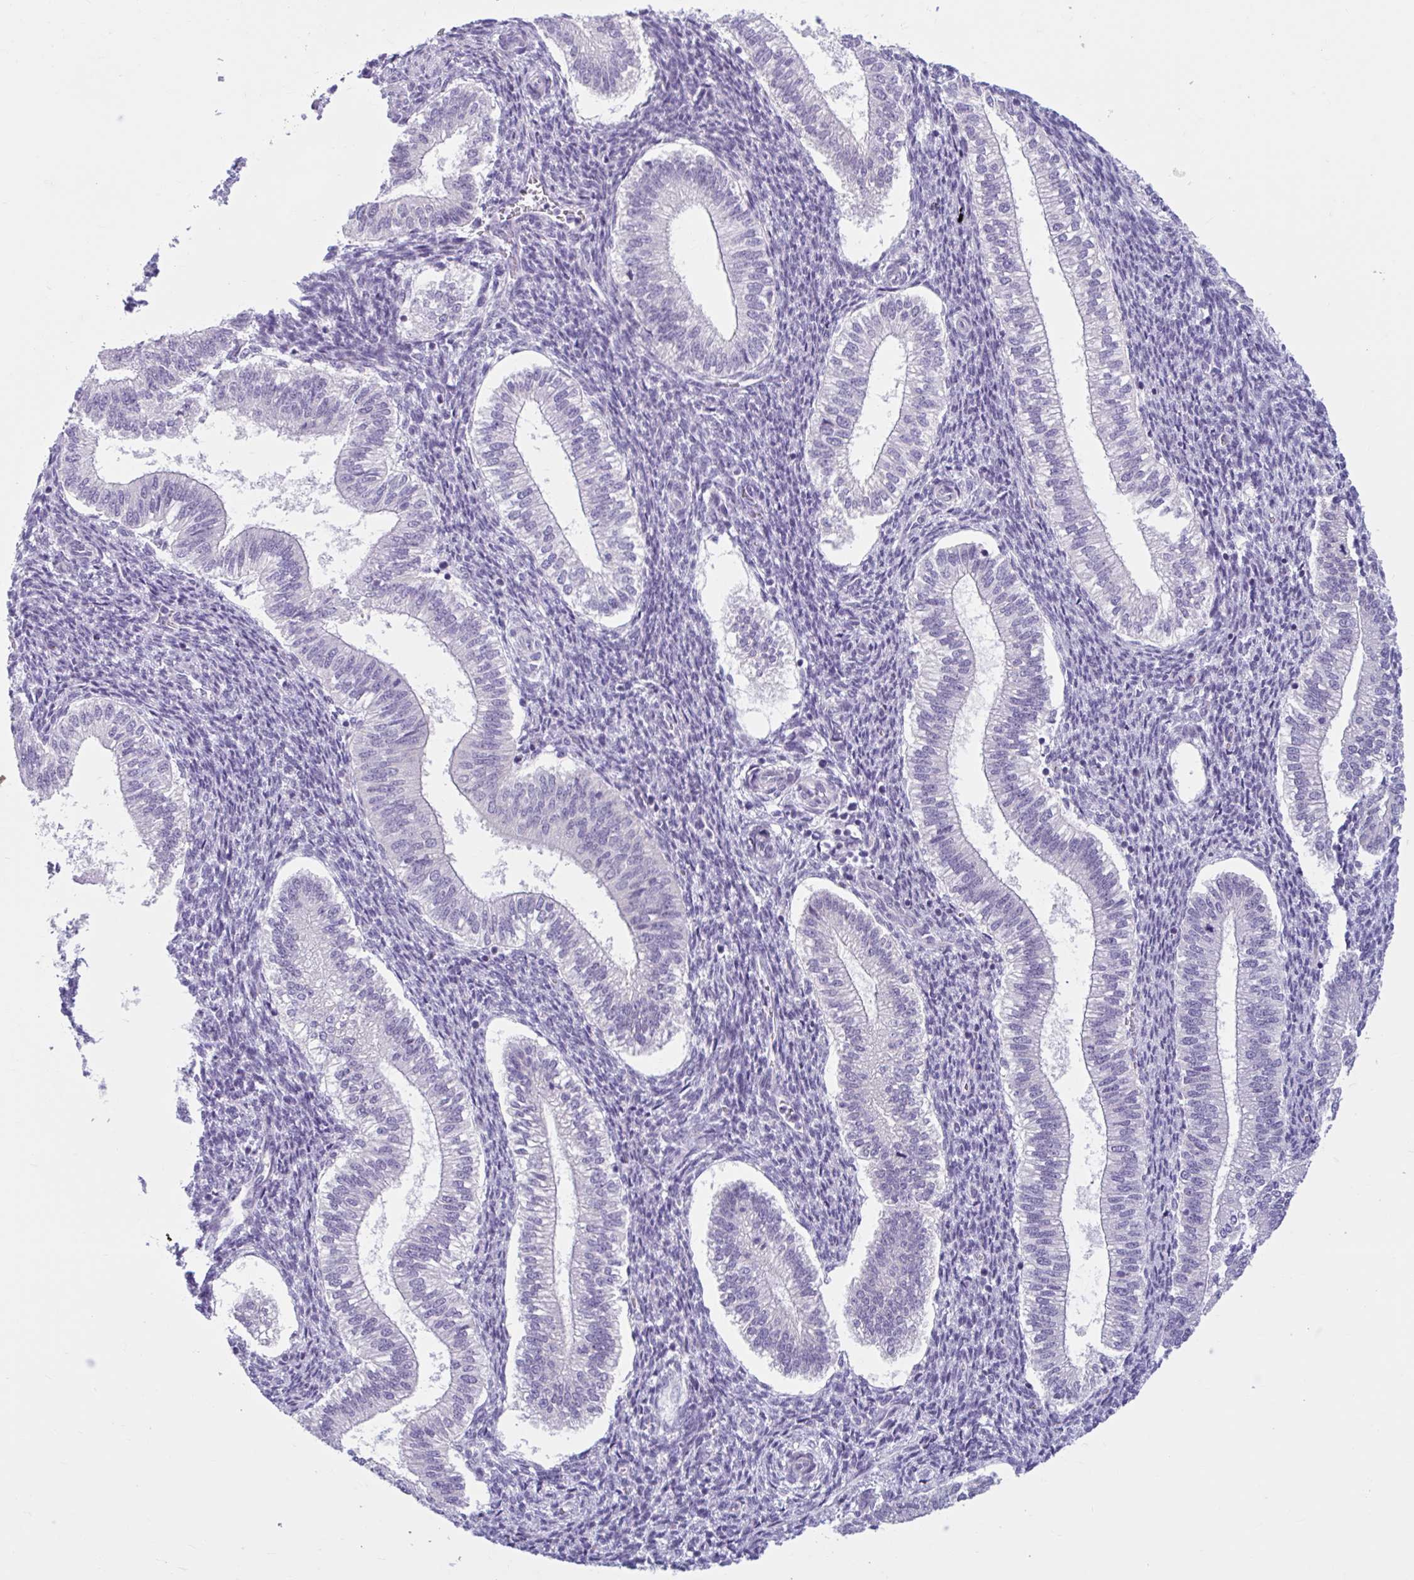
{"staining": {"intensity": "negative", "quantity": "none", "location": "none"}, "tissue": "endometrium", "cell_type": "Cells in endometrial stroma", "image_type": "normal", "snomed": [{"axis": "morphology", "description": "Normal tissue, NOS"}, {"axis": "topography", "description": "Endometrium"}], "caption": "Immunohistochemistry photomicrograph of benign endometrium: endometrium stained with DAB displays no significant protein expression in cells in endometrial stroma.", "gene": "FAM153A", "patient": {"sex": "female", "age": 25}}